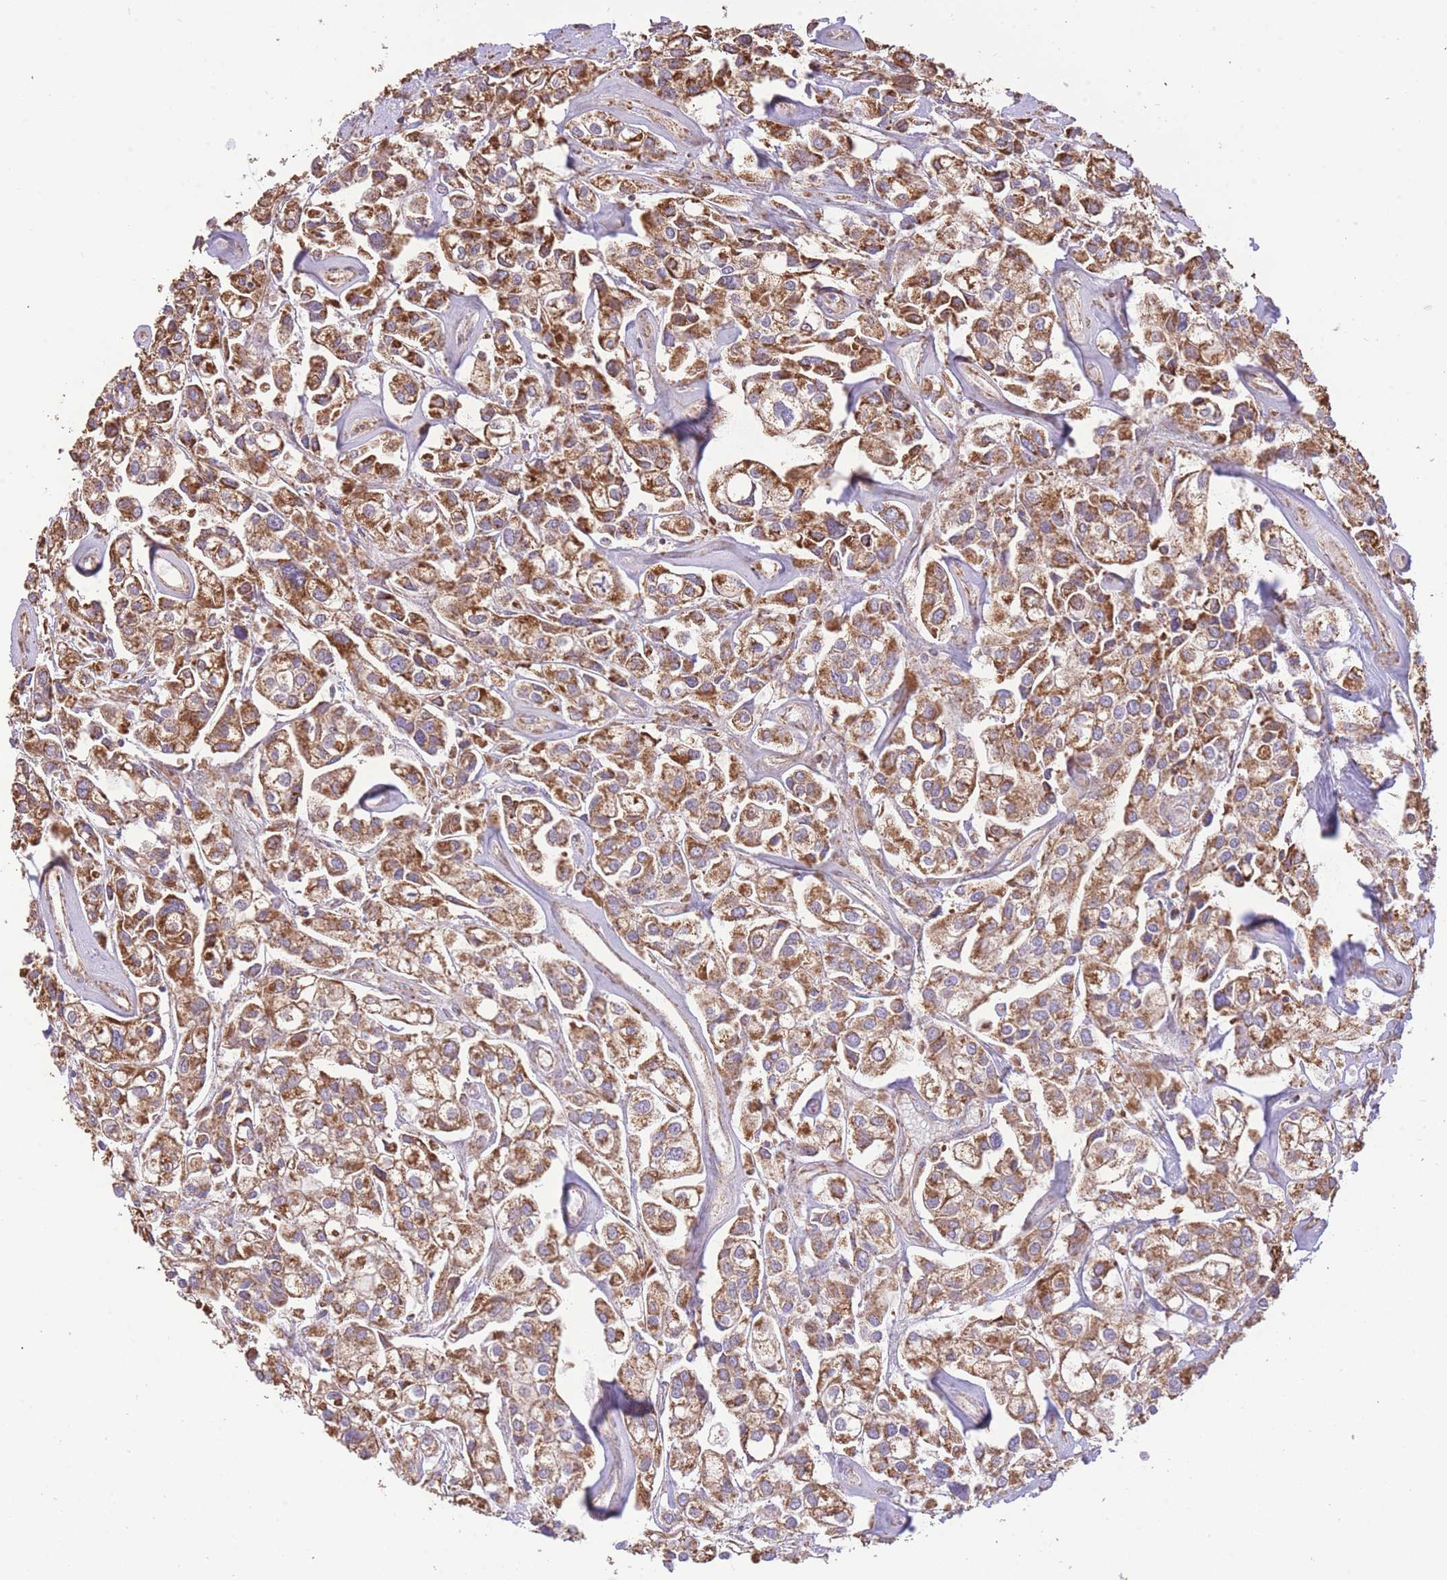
{"staining": {"intensity": "moderate", "quantity": ">75%", "location": "cytoplasmic/membranous"}, "tissue": "urothelial cancer", "cell_type": "Tumor cells", "image_type": "cancer", "snomed": [{"axis": "morphology", "description": "Urothelial carcinoma, High grade"}, {"axis": "topography", "description": "Urinary bladder"}], "caption": "Urothelial cancer tissue shows moderate cytoplasmic/membranous staining in approximately >75% of tumor cells", "gene": "PREP", "patient": {"sex": "male", "age": 67}}